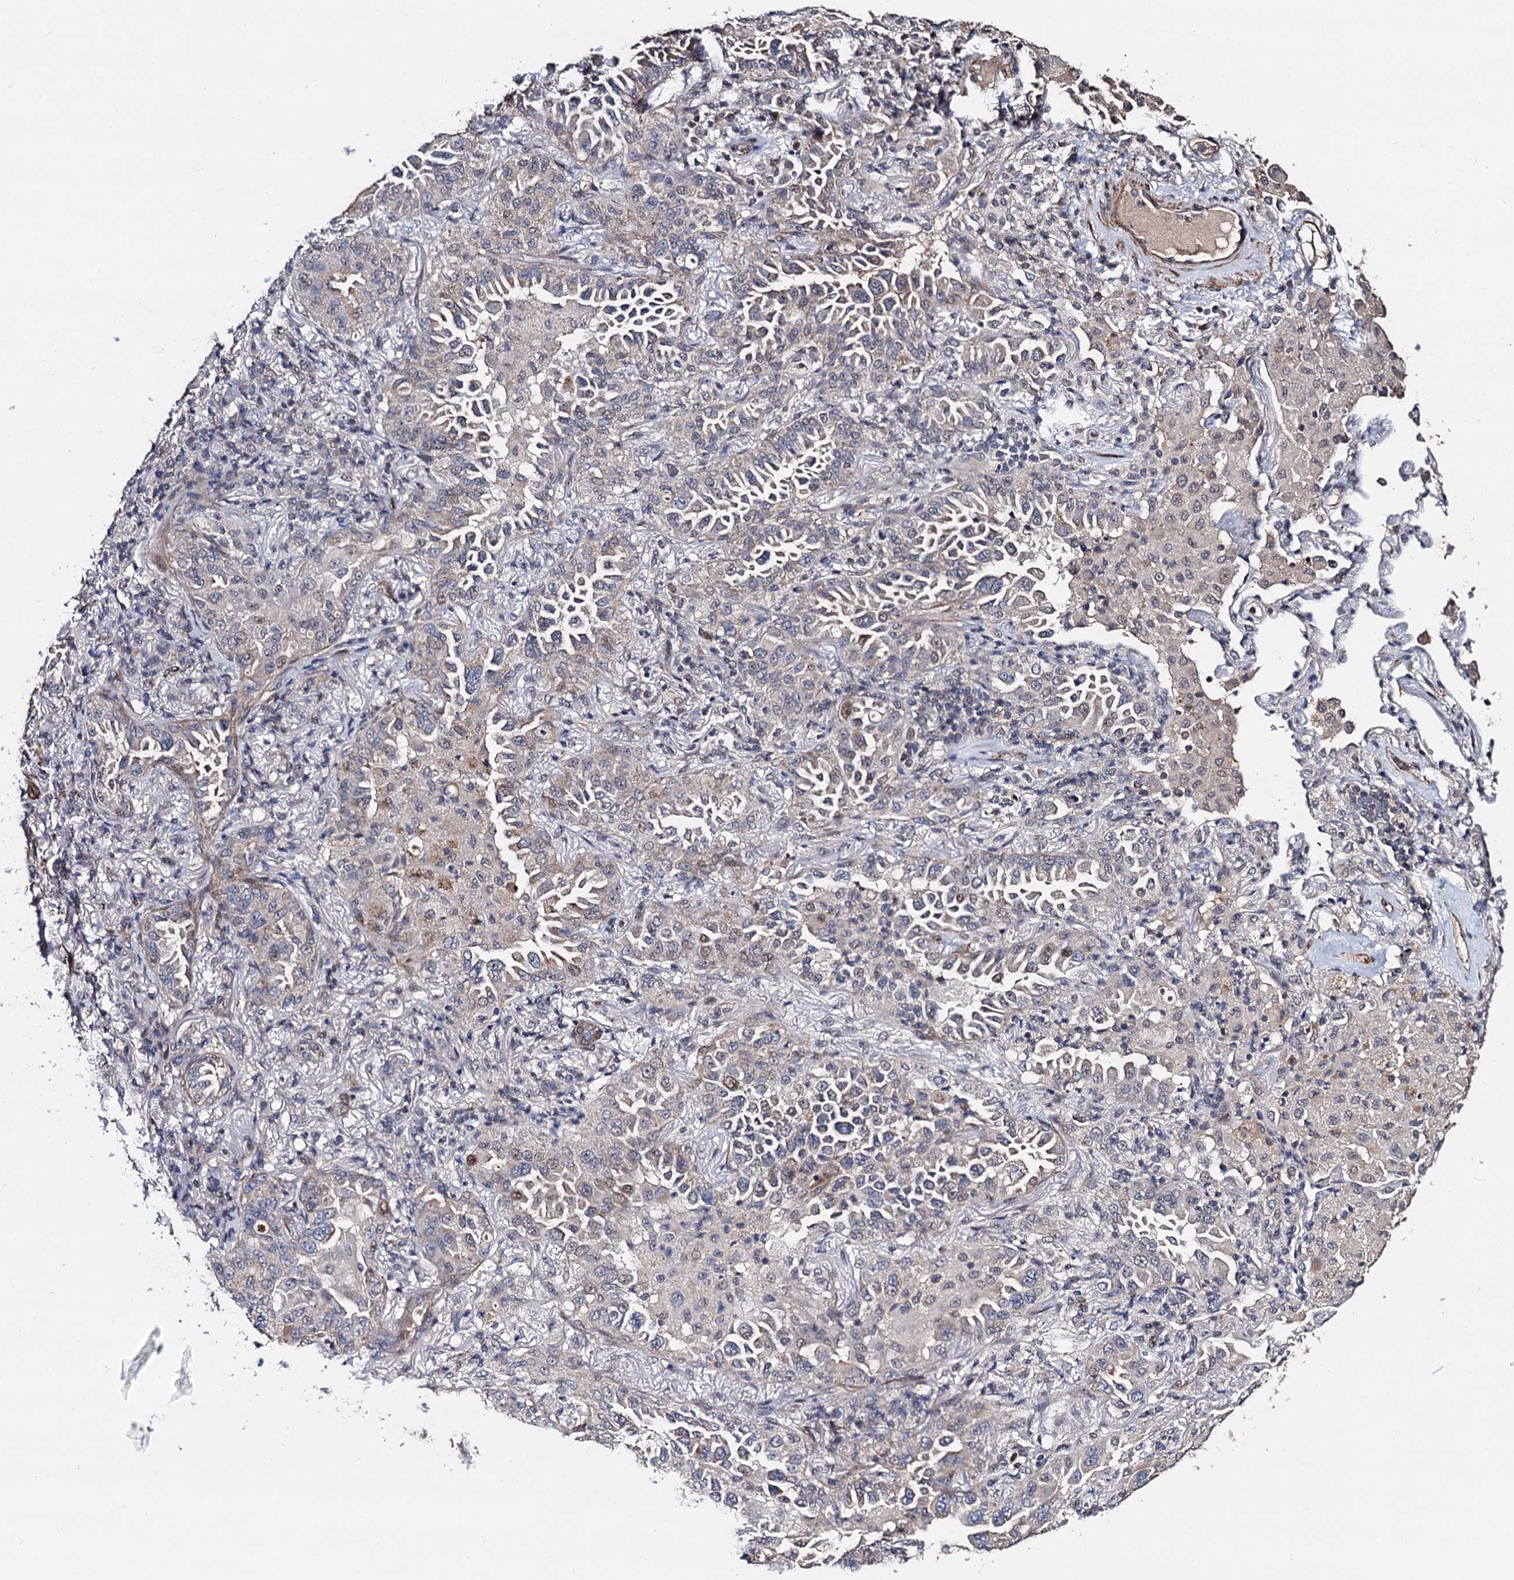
{"staining": {"intensity": "negative", "quantity": "none", "location": "none"}, "tissue": "lung cancer", "cell_type": "Tumor cells", "image_type": "cancer", "snomed": [{"axis": "morphology", "description": "Adenocarcinoma, NOS"}, {"axis": "topography", "description": "Lung"}], "caption": "Immunohistochemistry (IHC) of human lung adenocarcinoma reveals no staining in tumor cells.", "gene": "PPTC7", "patient": {"sex": "female", "age": 69}}